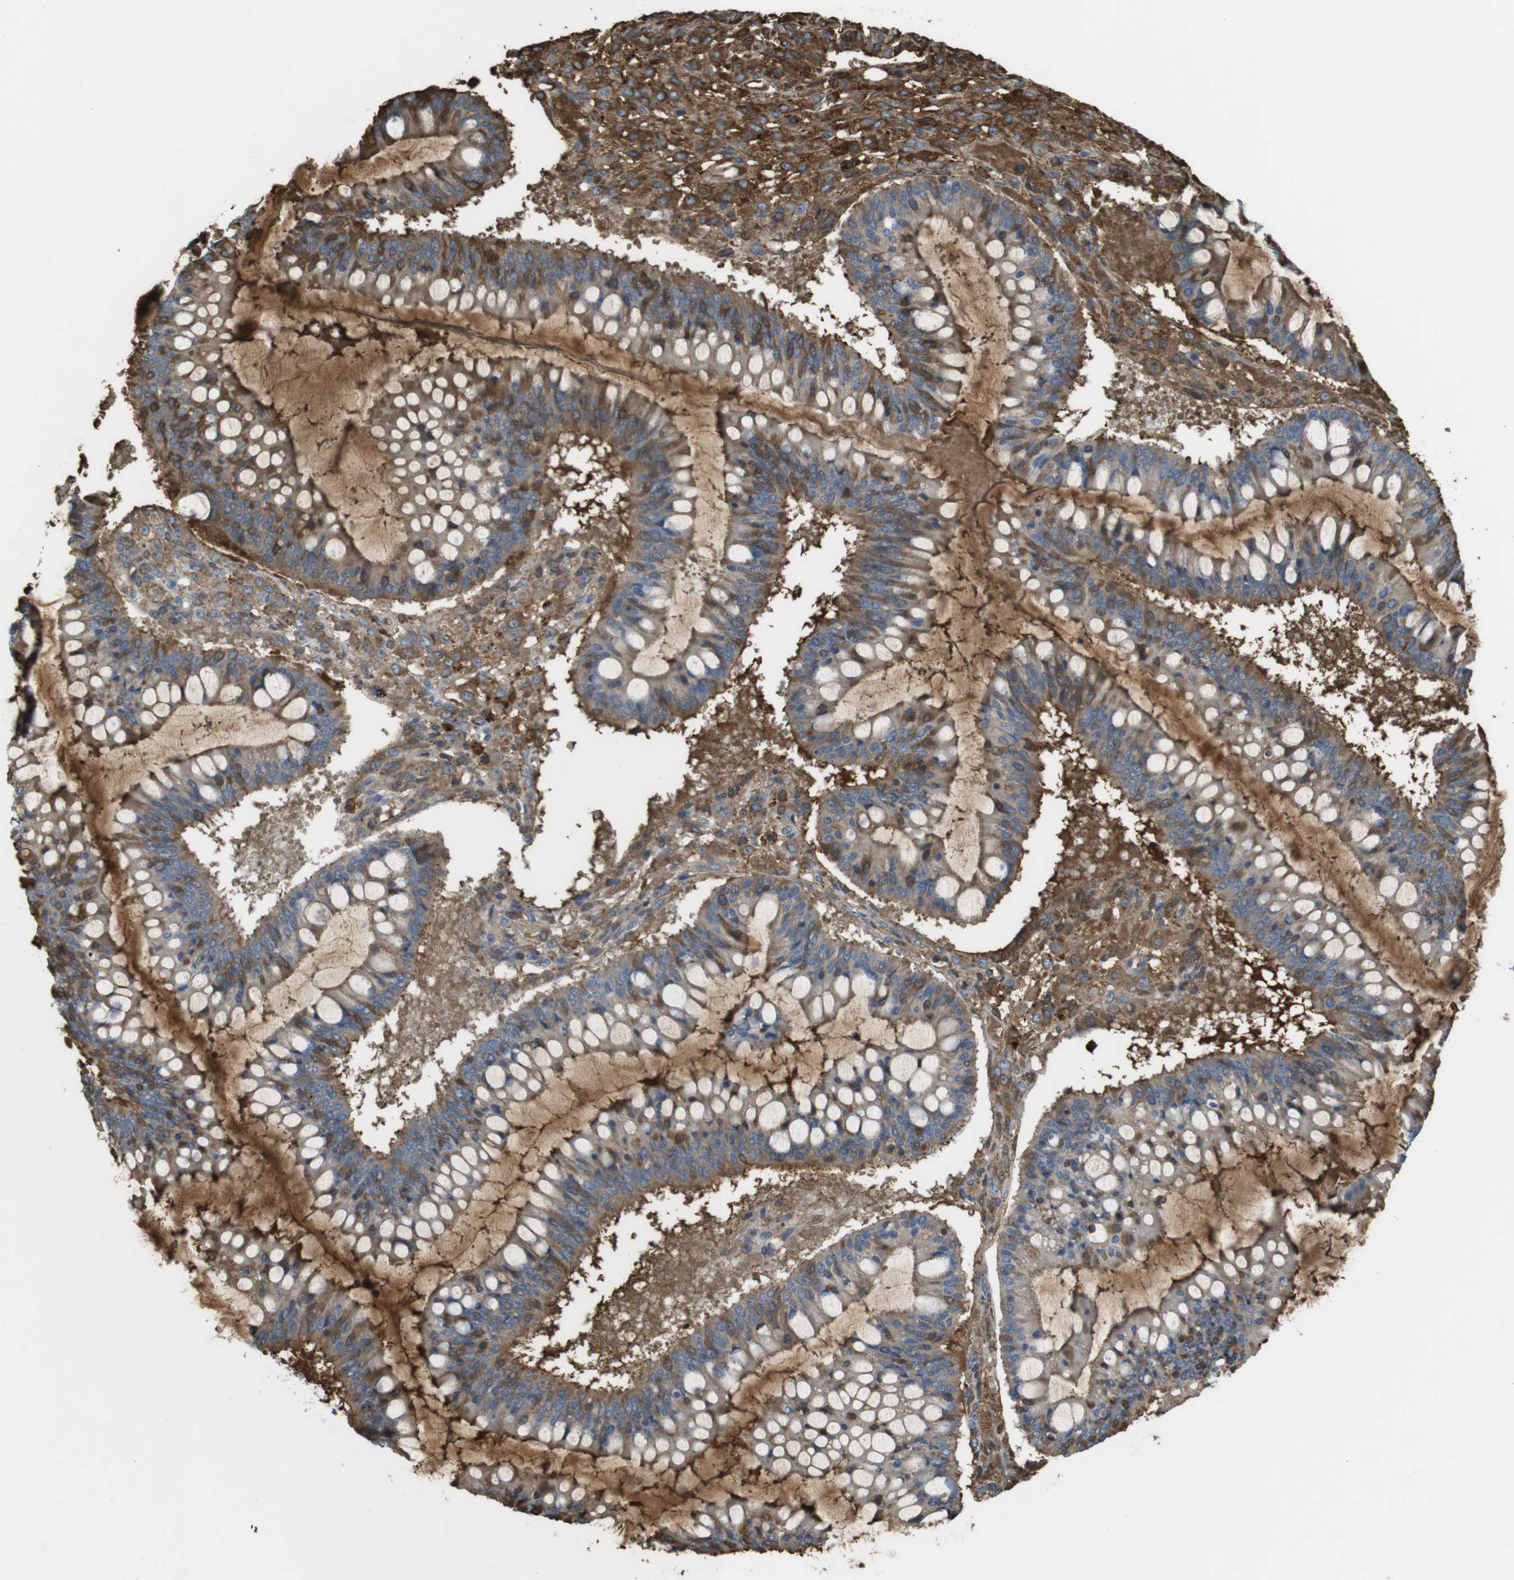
{"staining": {"intensity": "moderate", "quantity": ">75%", "location": "cytoplasmic/membranous"}, "tissue": "ovarian cancer", "cell_type": "Tumor cells", "image_type": "cancer", "snomed": [{"axis": "morphology", "description": "Cystadenocarcinoma, mucinous, NOS"}, {"axis": "topography", "description": "Ovary"}], "caption": "A photomicrograph of ovarian mucinous cystadenocarcinoma stained for a protein demonstrates moderate cytoplasmic/membranous brown staining in tumor cells.", "gene": "LTBP4", "patient": {"sex": "female", "age": 73}}